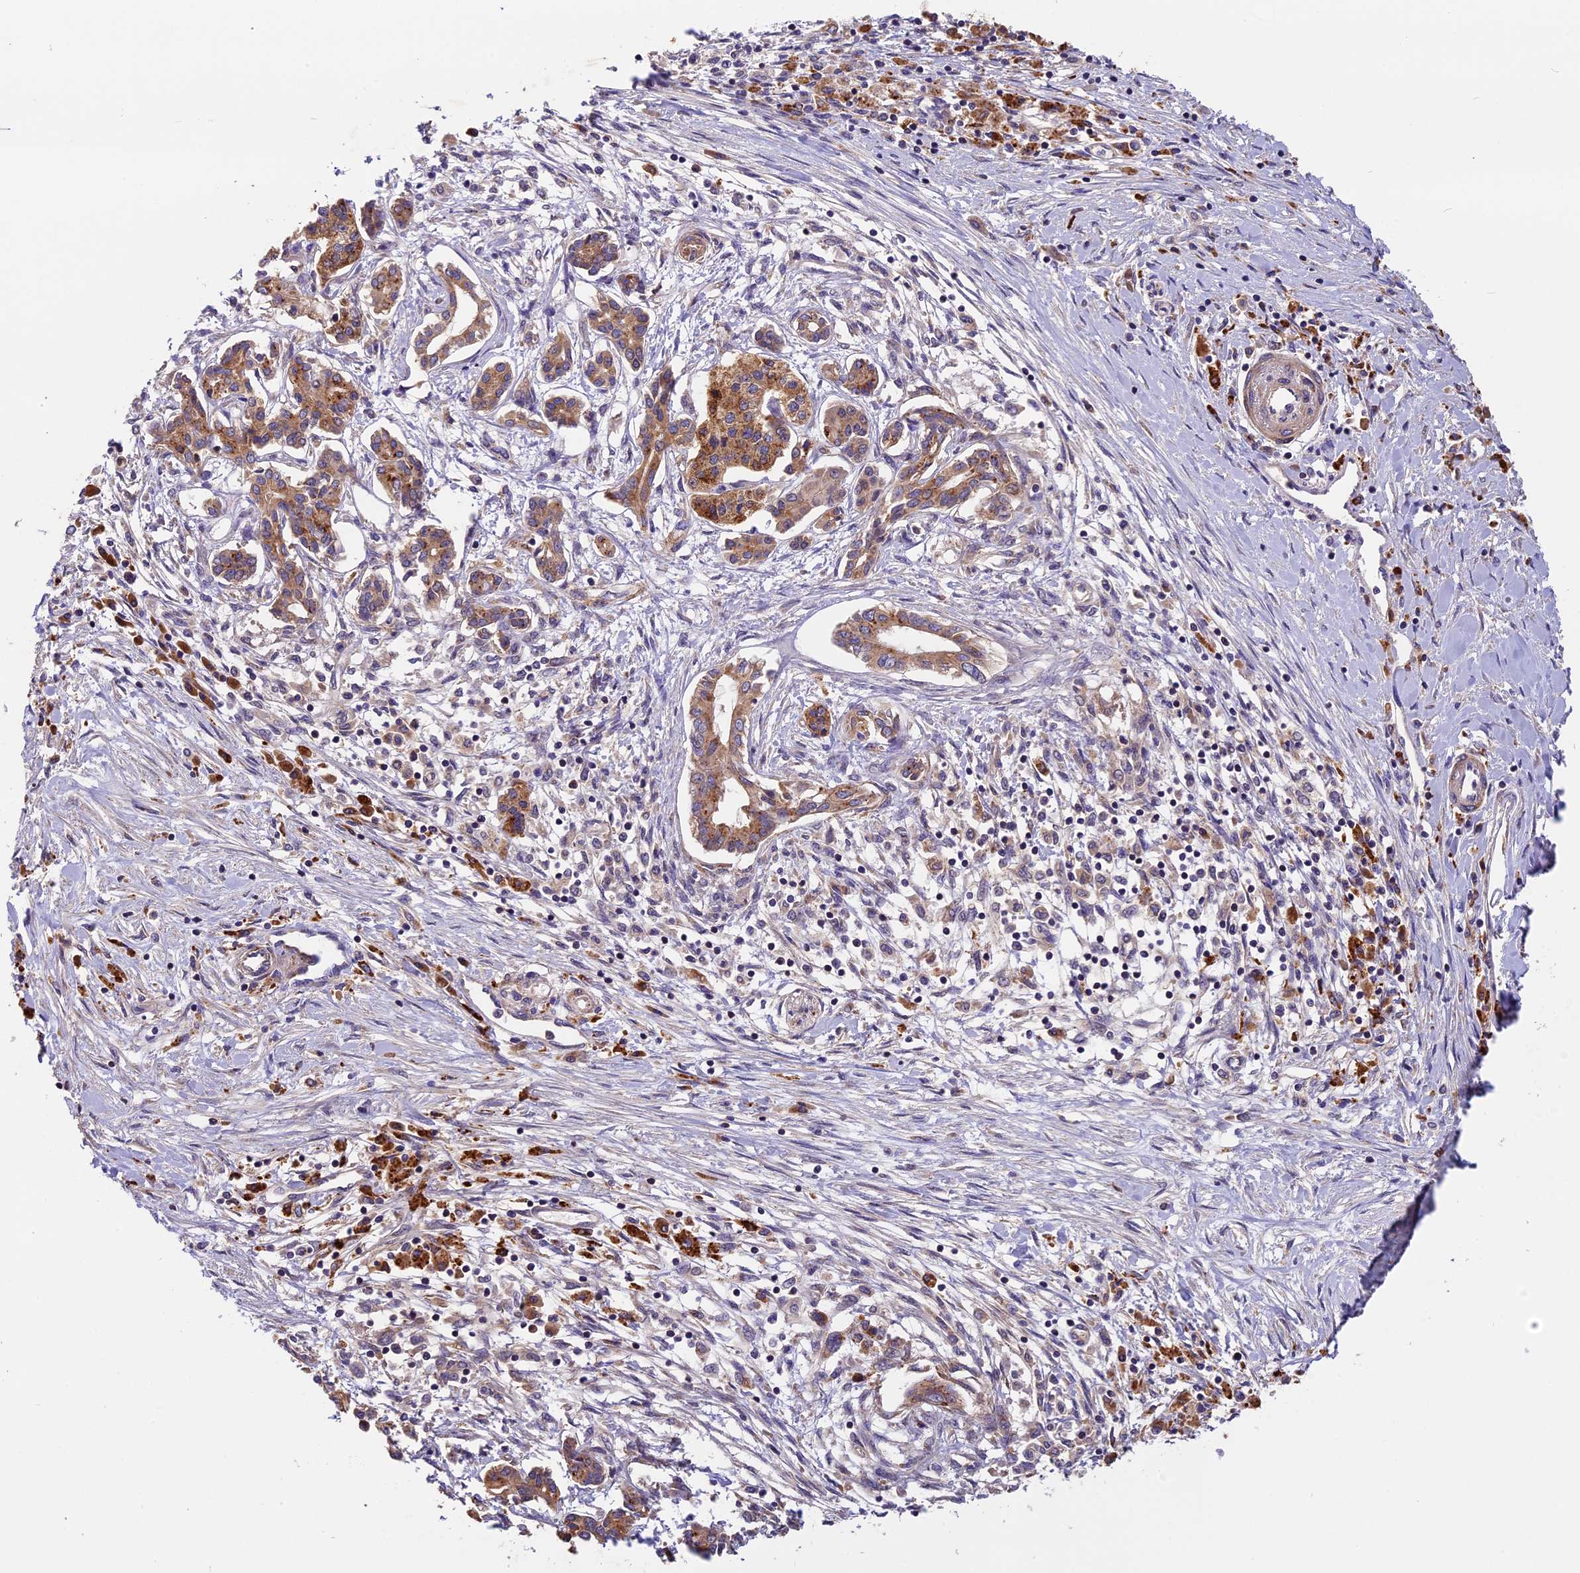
{"staining": {"intensity": "moderate", "quantity": ">75%", "location": "cytoplasmic/membranous"}, "tissue": "pancreatic cancer", "cell_type": "Tumor cells", "image_type": "cancer", "snomed": [{"axis": "morphology", "description": "Adenocarcinoma, NOS"}, {"axis": "topography", "description": "Pancreas"}], "caption": "A brown stain shows moderate cytoplasmic/membranous staining of a protein in human adenocarcinoma (pancreatic) tumor cells. (brown staining indicates protein expression, while blue staining denotes nuclei).", "gene": "COPE", "patient": {"sex": "female", "age": 50}}